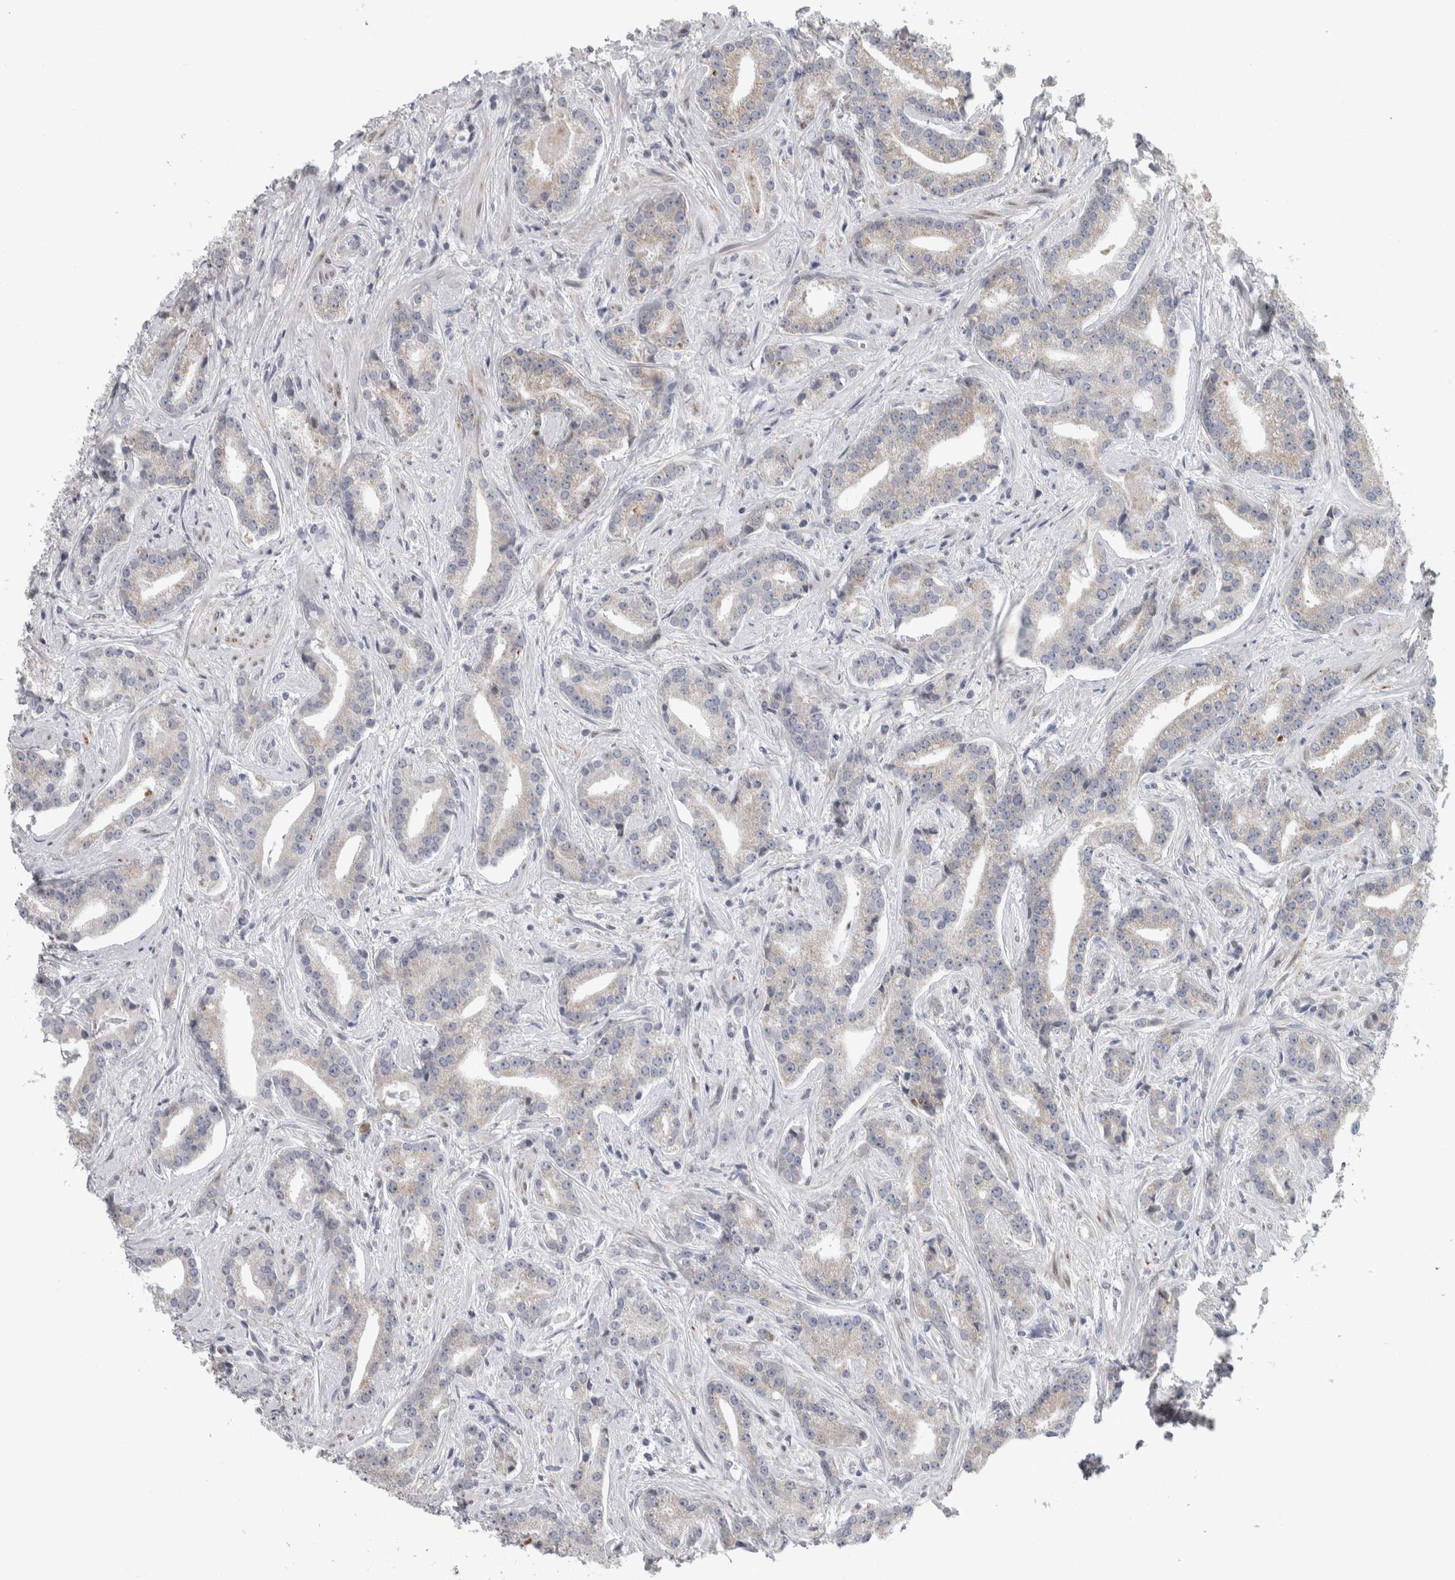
{"staining": {"intensity": "weak", "quantity": "<25%", "location": "cytoplasmic/membranous"}, "tissue": "prostate cancer", "cell_type": "Tumor cells", "image_type": "cancer", "snomed": [{"axis": "morphology", "description": "Adenocarcinoma, Low grade"}, {"axis": "topography", "description": "Prostate"}], "caption": "A micrograph of human prostate cancer (adenocarcinoma (low-grade)) is negative for staining in tumor cells.", "gene": "SIGMAR1", "patient": {"sex": "male", "age": 67}}